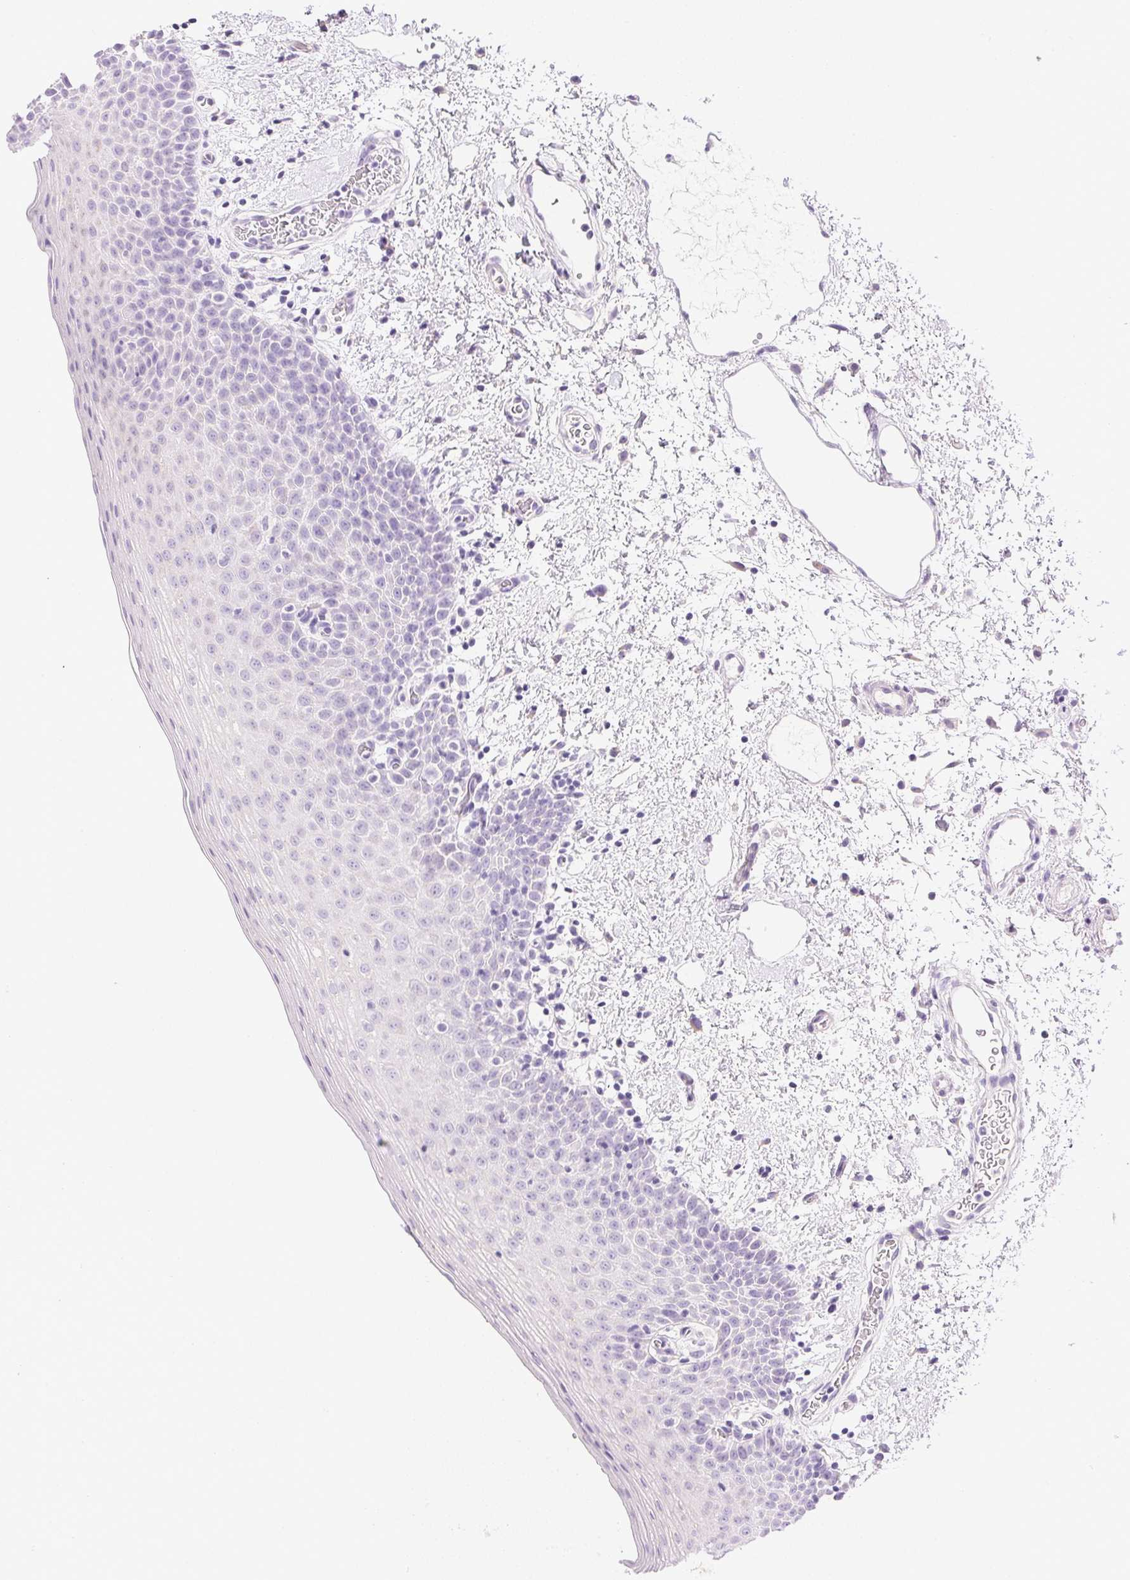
{"staining": {"intensity": "negative", "quantity": "none", "location": "none"}, "tissue": "oral mucosa", "cell_type": "Squamous epithelial cells", "image_type": "normal", "snomed": [{"axis": "morphology", "description": "Normal tissue, NOS"}, {"axis": "topography", "description": "Oral tissue"}, {"axis": "topography", "description": "Head-Neck"}], "caption": "This is an IHC micrograph of normal oral mucosa. There is no positivity in squamous epithelial cells.", "gene": "CTRL", "patient": {"sex": "female", "age": 55}}